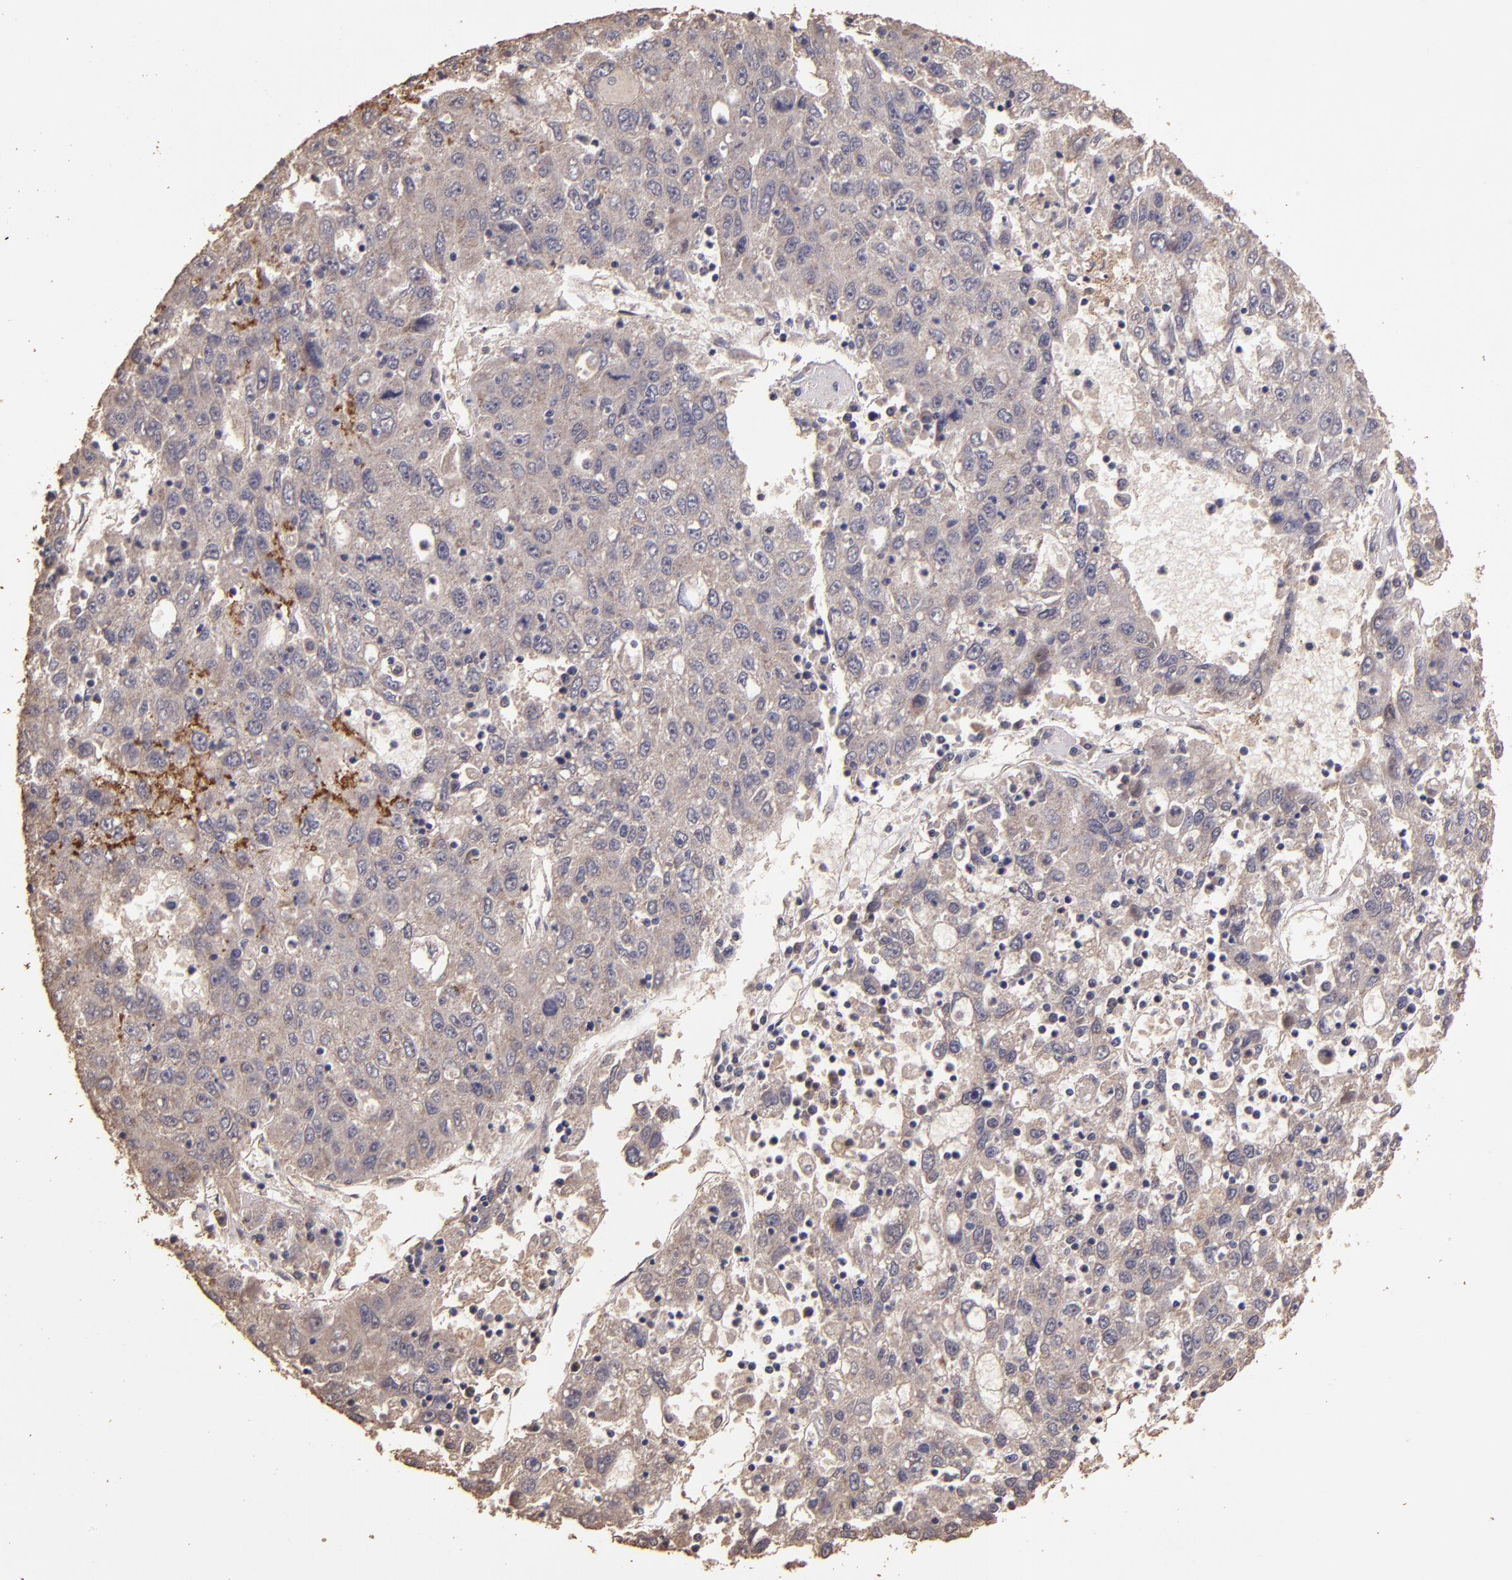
{"staining": {"intensity": "moderate", "quantity": ">75%", "location": "cytoplasmic/membranous"}, "tissue": "liver cancer", "cell_type": "Tumor cells", "image_type": "cancer", "snomed": [{"axis": "morphology", "description": "Carcinoma, Hepatocellular, NOS"}, {"axis": "topography", "description": "Liver"}], "caption": "The image reveals staining of liver hepatocellular carcinoma, revealing moderate cytoplasmic/membranous protein positivity (brown color) within tumor cells. (DAB = brown stain, brightfield microscopy at high magnification).", "gene": "HECTD1", "patient": {"sex": "male", "age": 49}}